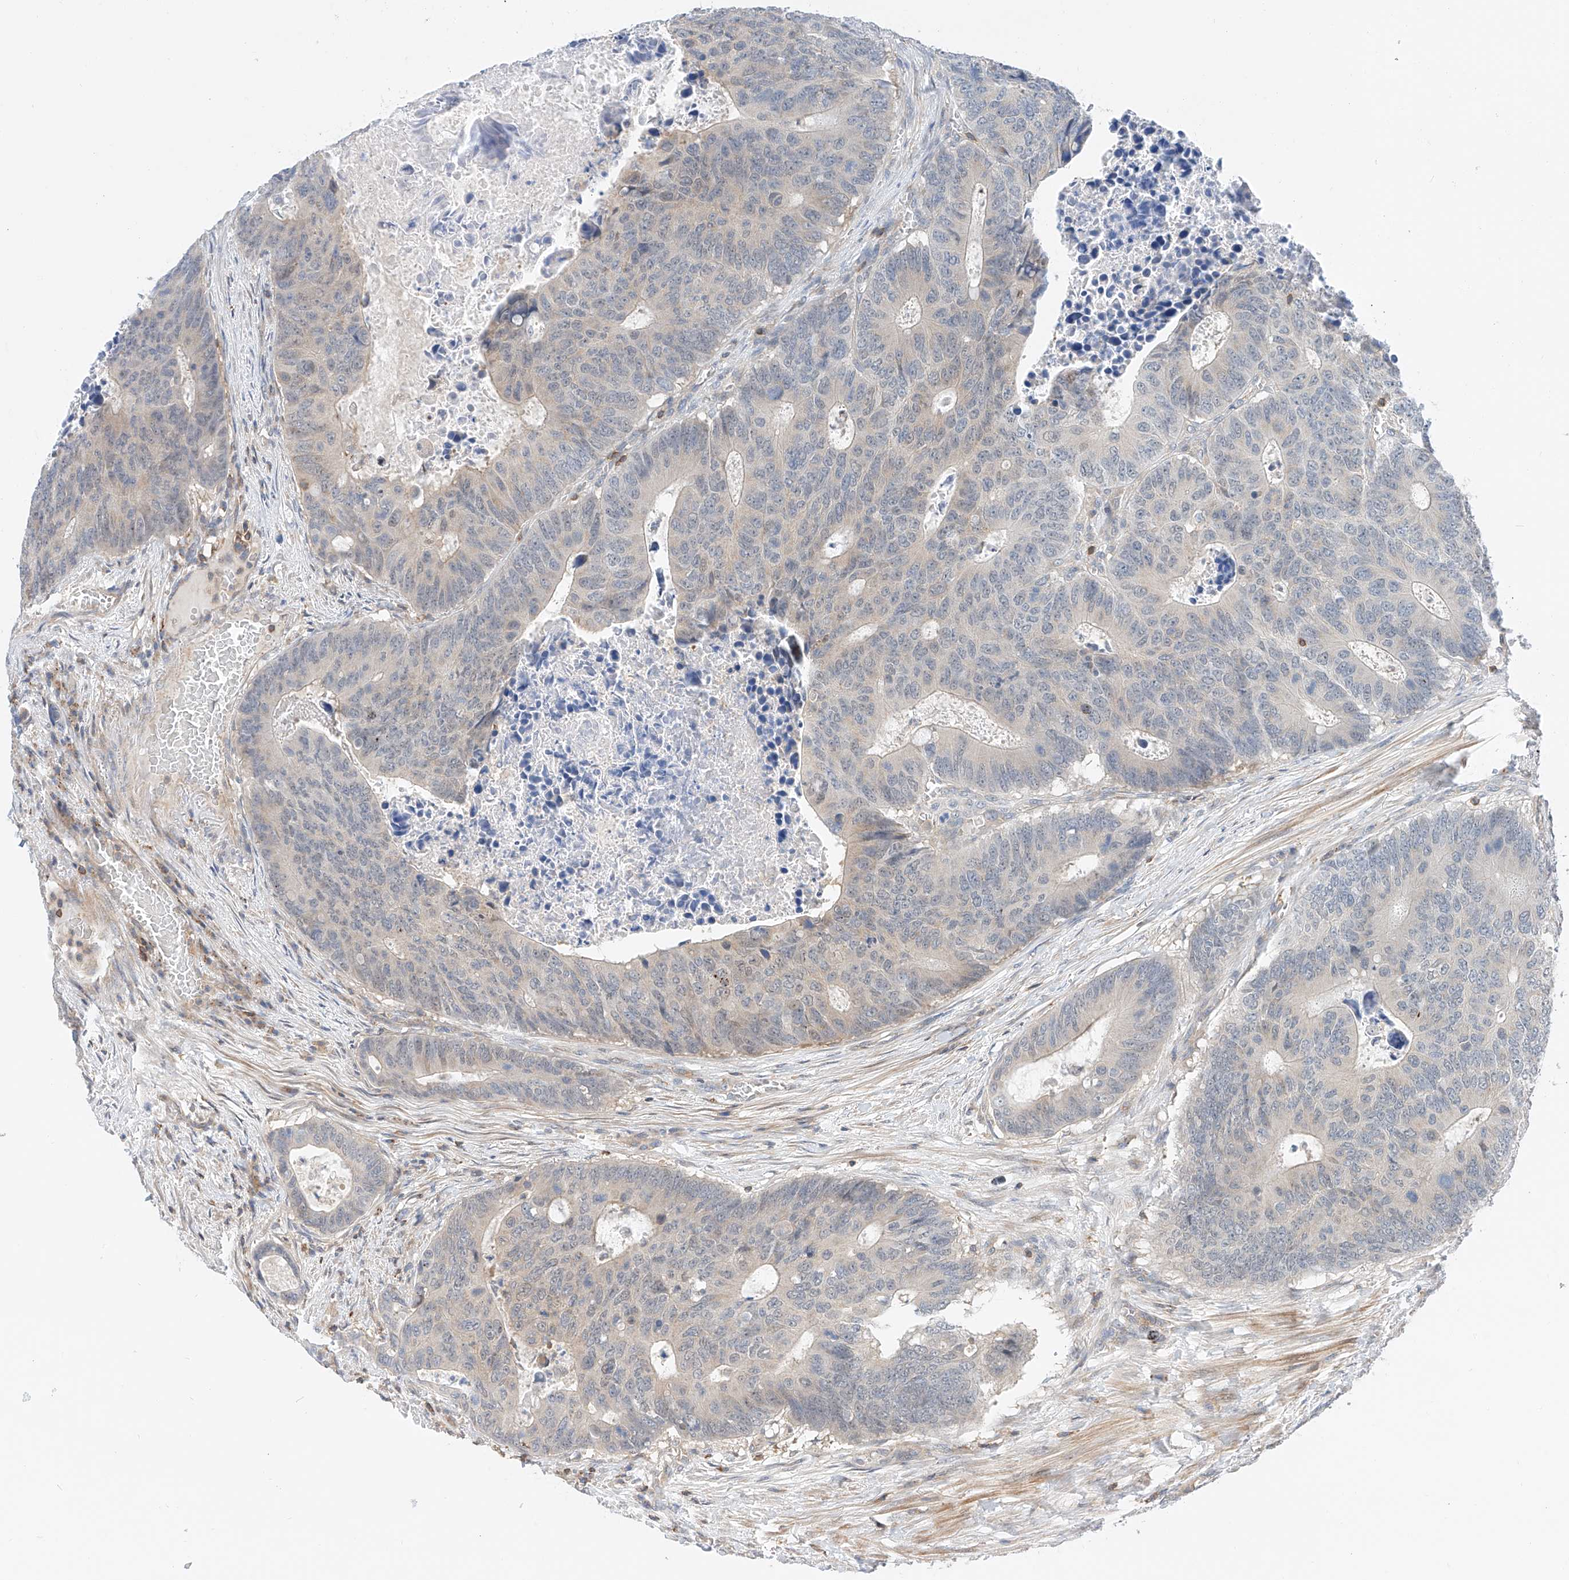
{"staining": {"intensity": "negative", "quantity": "none", "location": "none"}, "tissue": "colorectal cancer", "cell_type": "Tumor cells", "image_type": "cancer", "snomed": [{"axis": "morphology", "description": "Adenocarcinoma, NOS"}, {"axis": "topography", "description": "Colon"}], "caption": "A high-resolution photomicrograph shows immunohistochemistry staining of colorectal cancer (adenocarcinoma), which demonstrates no significant expression in tumor cells.", "gene": "MFN2", "patient": {"sex": "male", "age": 87}}